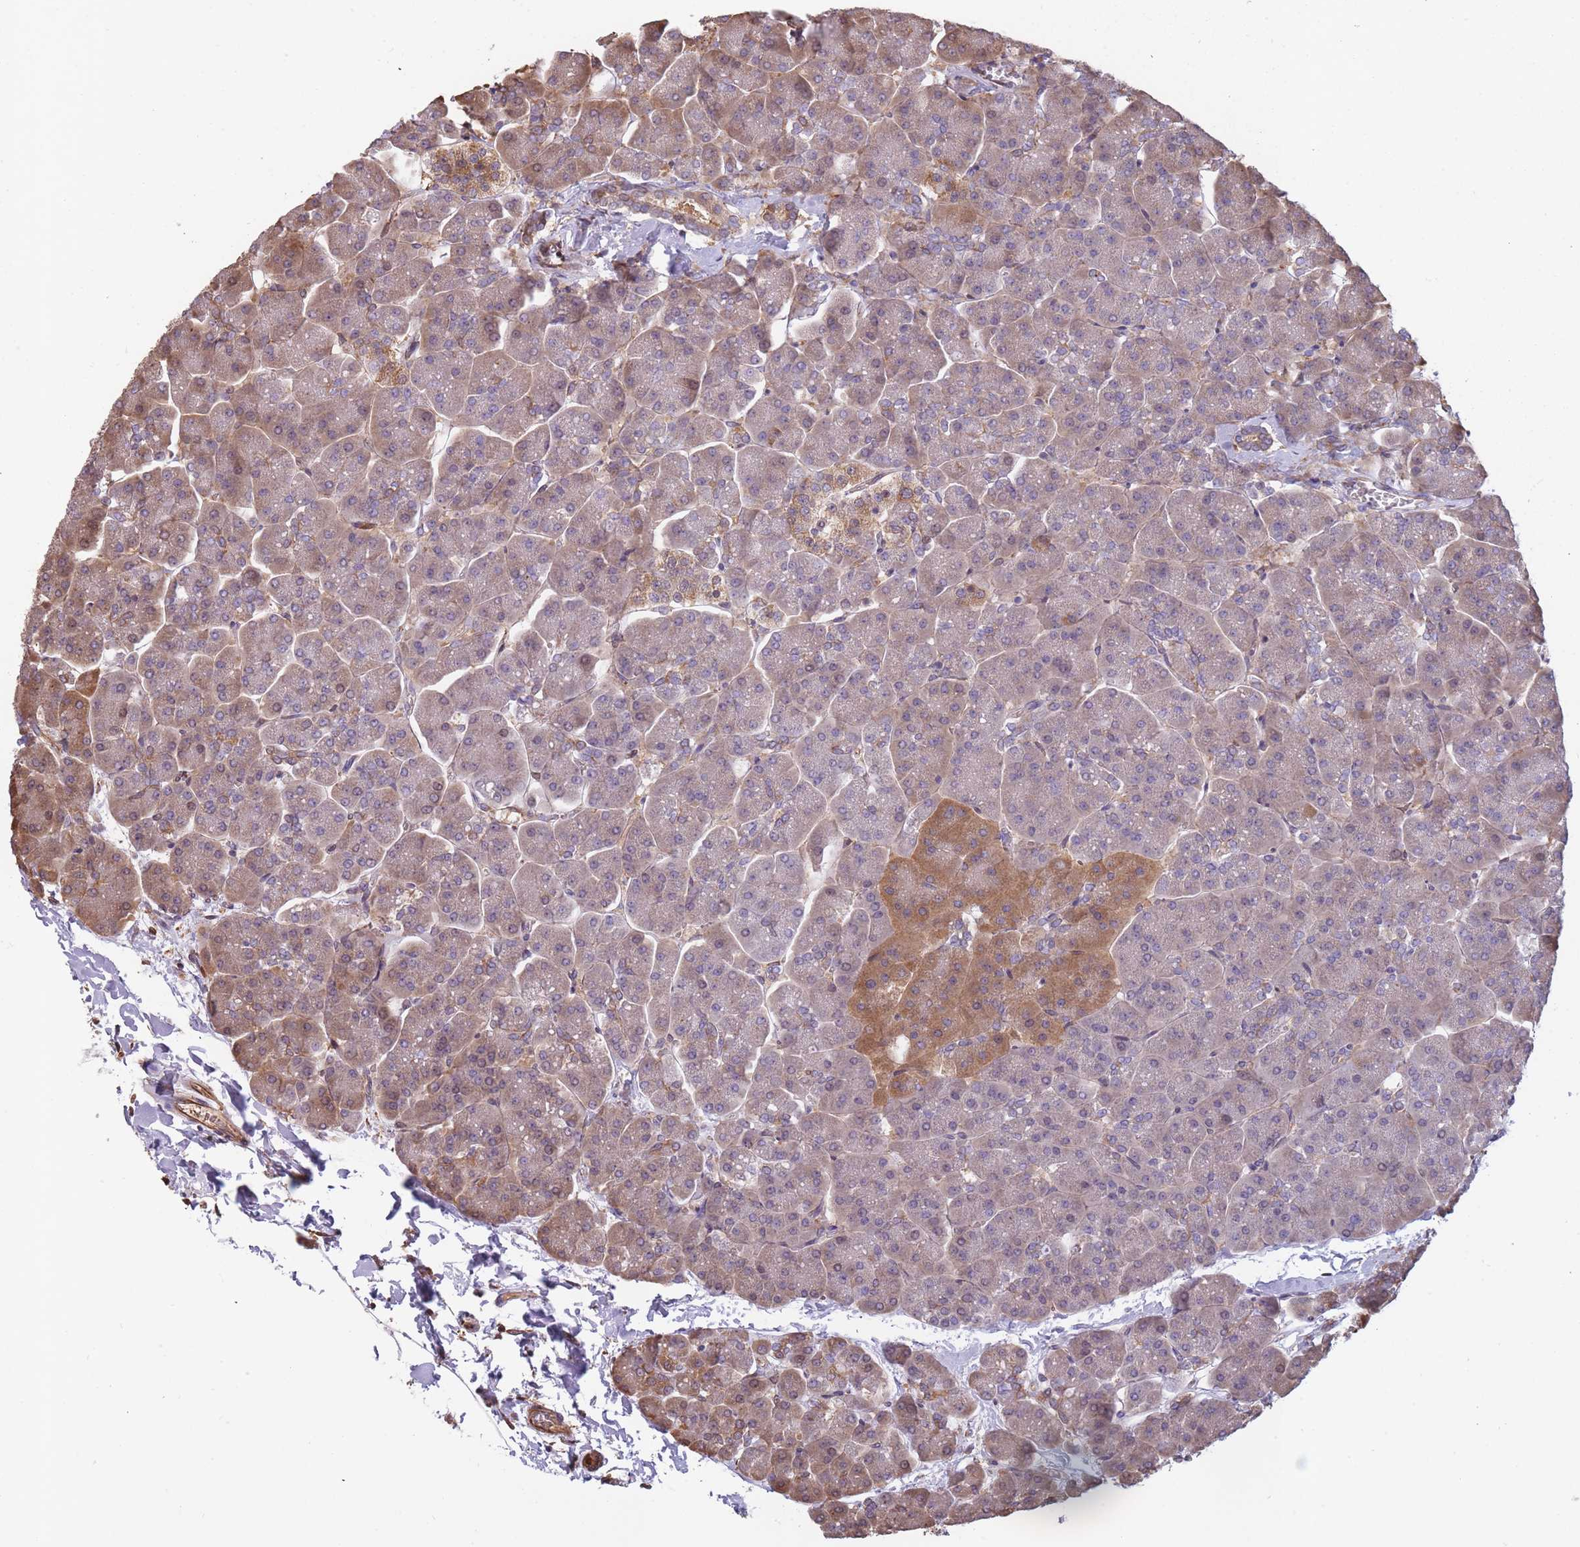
{"staining": {"intensity": "moderate", "quantity": "25%-75%", "location": "cytoplasmic/membranous"}, "tissue": "pancreas", "cell_type": "Exocrine glandular cells", "image_type": "normal", "snomed": [{"axis": "morphology", "description": "Normal tissue, NOS"}, {"axis": "topography", "description": "Pancreas"}, {"axis": "topography", "description": "Peripheral nerve tissue"}], "caption": "Protein staining by immunohistochemistry demonstrates moderate cytoplasmic/membranous expression in approximately 25%-75% of exocrine glandular cells in normal pancreas. (IHC, brightfield microscopy, high magnification).", "gene": "ARL13B", "patient": {"sex": "male", "age": 54}}